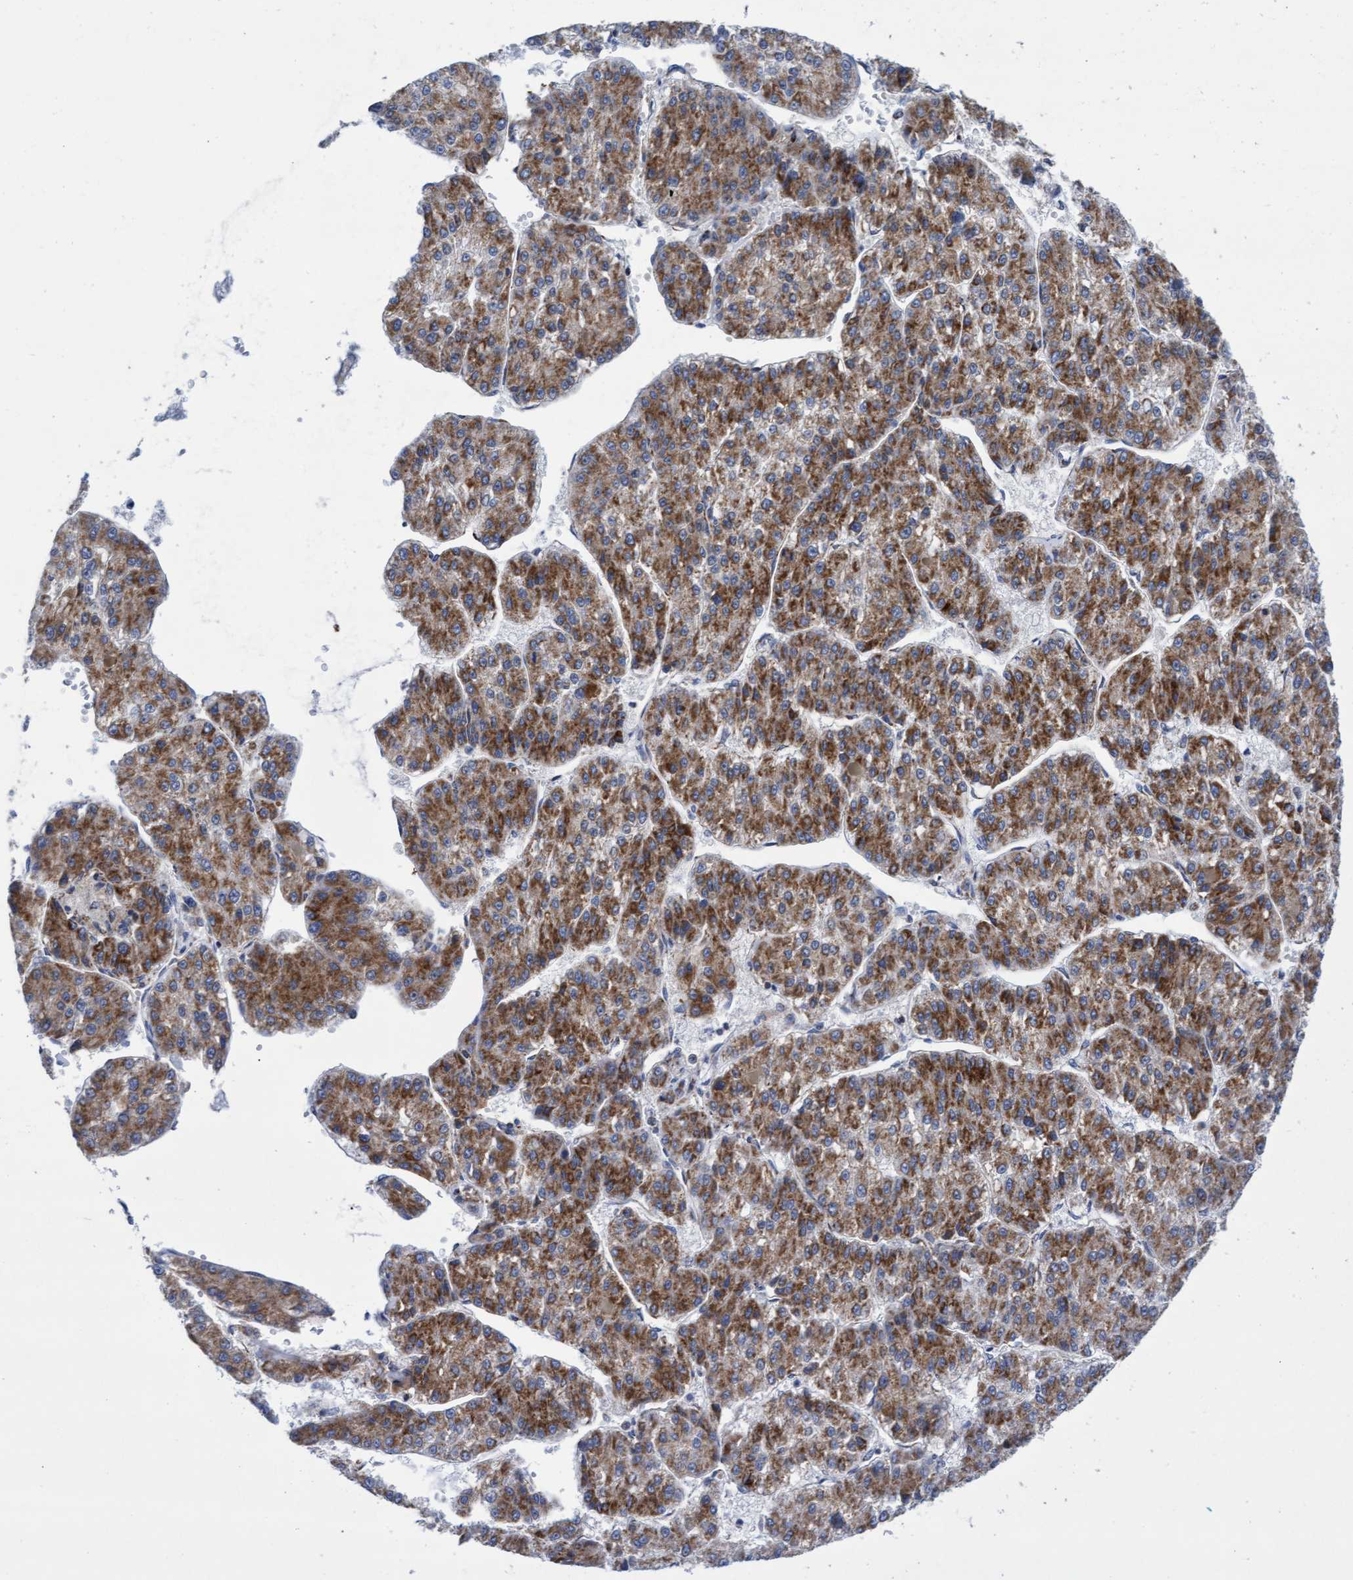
{"staining": {"intensity": "moderate", "quantity": ">75%", "location": "cytoplasmic/membranous"}, "tissue": "liver cancer", "cell_type": "Tumor cells", "image_type": "cancer", "snomed": [{"axis": "morphology", "description": "Carcinoma, Hepatocellular, NOS"}, {"axis": "topography", "description": "Liver"}], "caption": "This micrograph exhibits liver cancer (hepatocellular carcinoma) stained with immunohistochemistry (IHC) to label a protein in brown. The cytoplasmic/membranous of tumor cells show moderate positivity for the protein. Nuclei are counter-stained blue.", "gene": "MRPL38", "patient": {"sex": "female", "age": 73}}